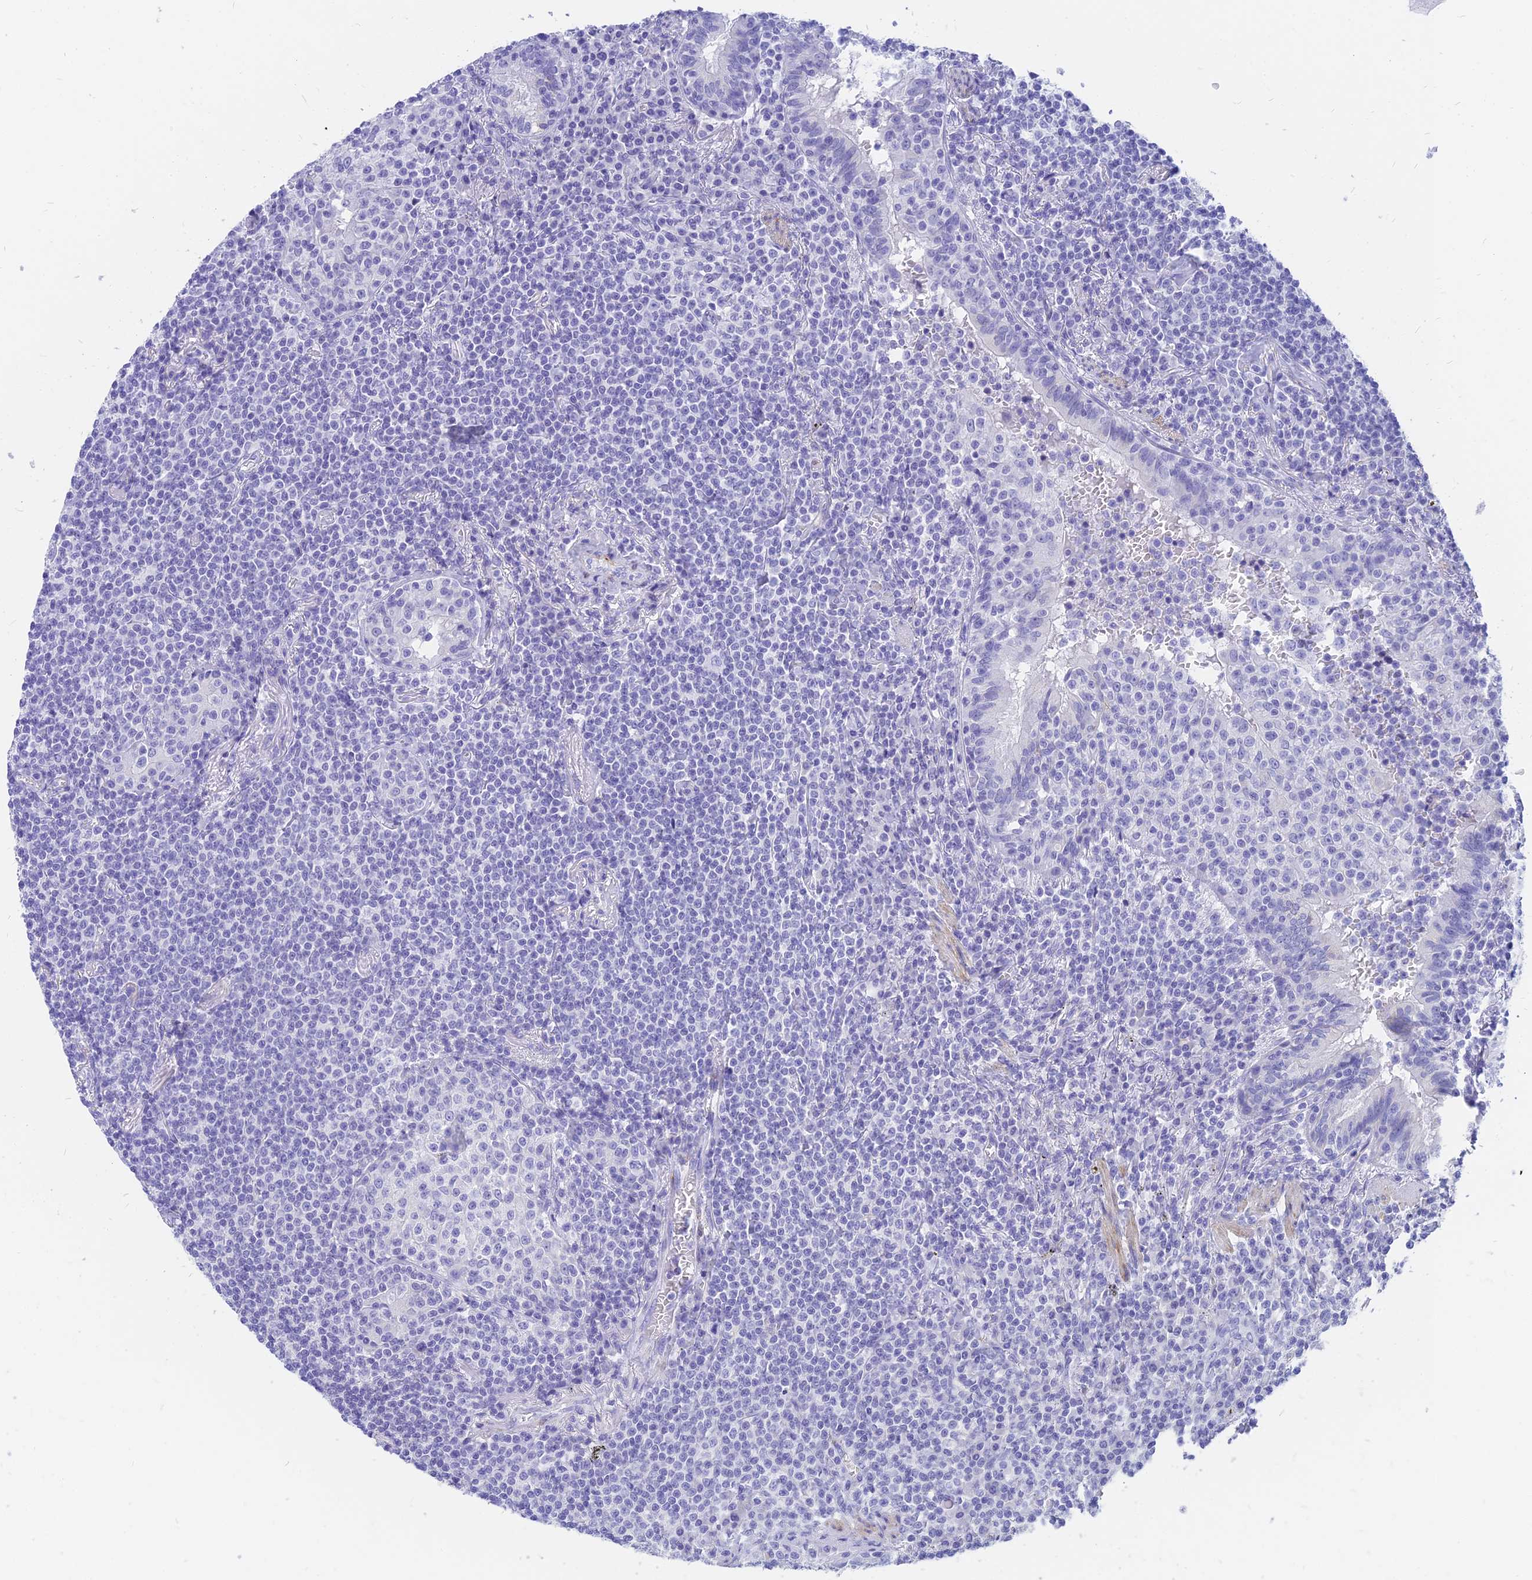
{"staining": {"intensity": "negative", "quantity": "none", "location": "none"}, "tissue": "lymphoma", "cell_type": "Tumor cells", "image_type": "cancer", "snomed": [{"axis": "morphology", "description": "Malignant lymphoma, non-Hodgkin's type, Low grade"}, {"axis": "topography", "description": "Lung"}], "caption": "This is a micrograph of immunohistochemistry staining of malignant lymphoma, non-Hodgkin's type (low-grade), which shows no staining in tumor cells.", "gene": "SLC36A2", "patient": {"sex": "female", "age": 71}}